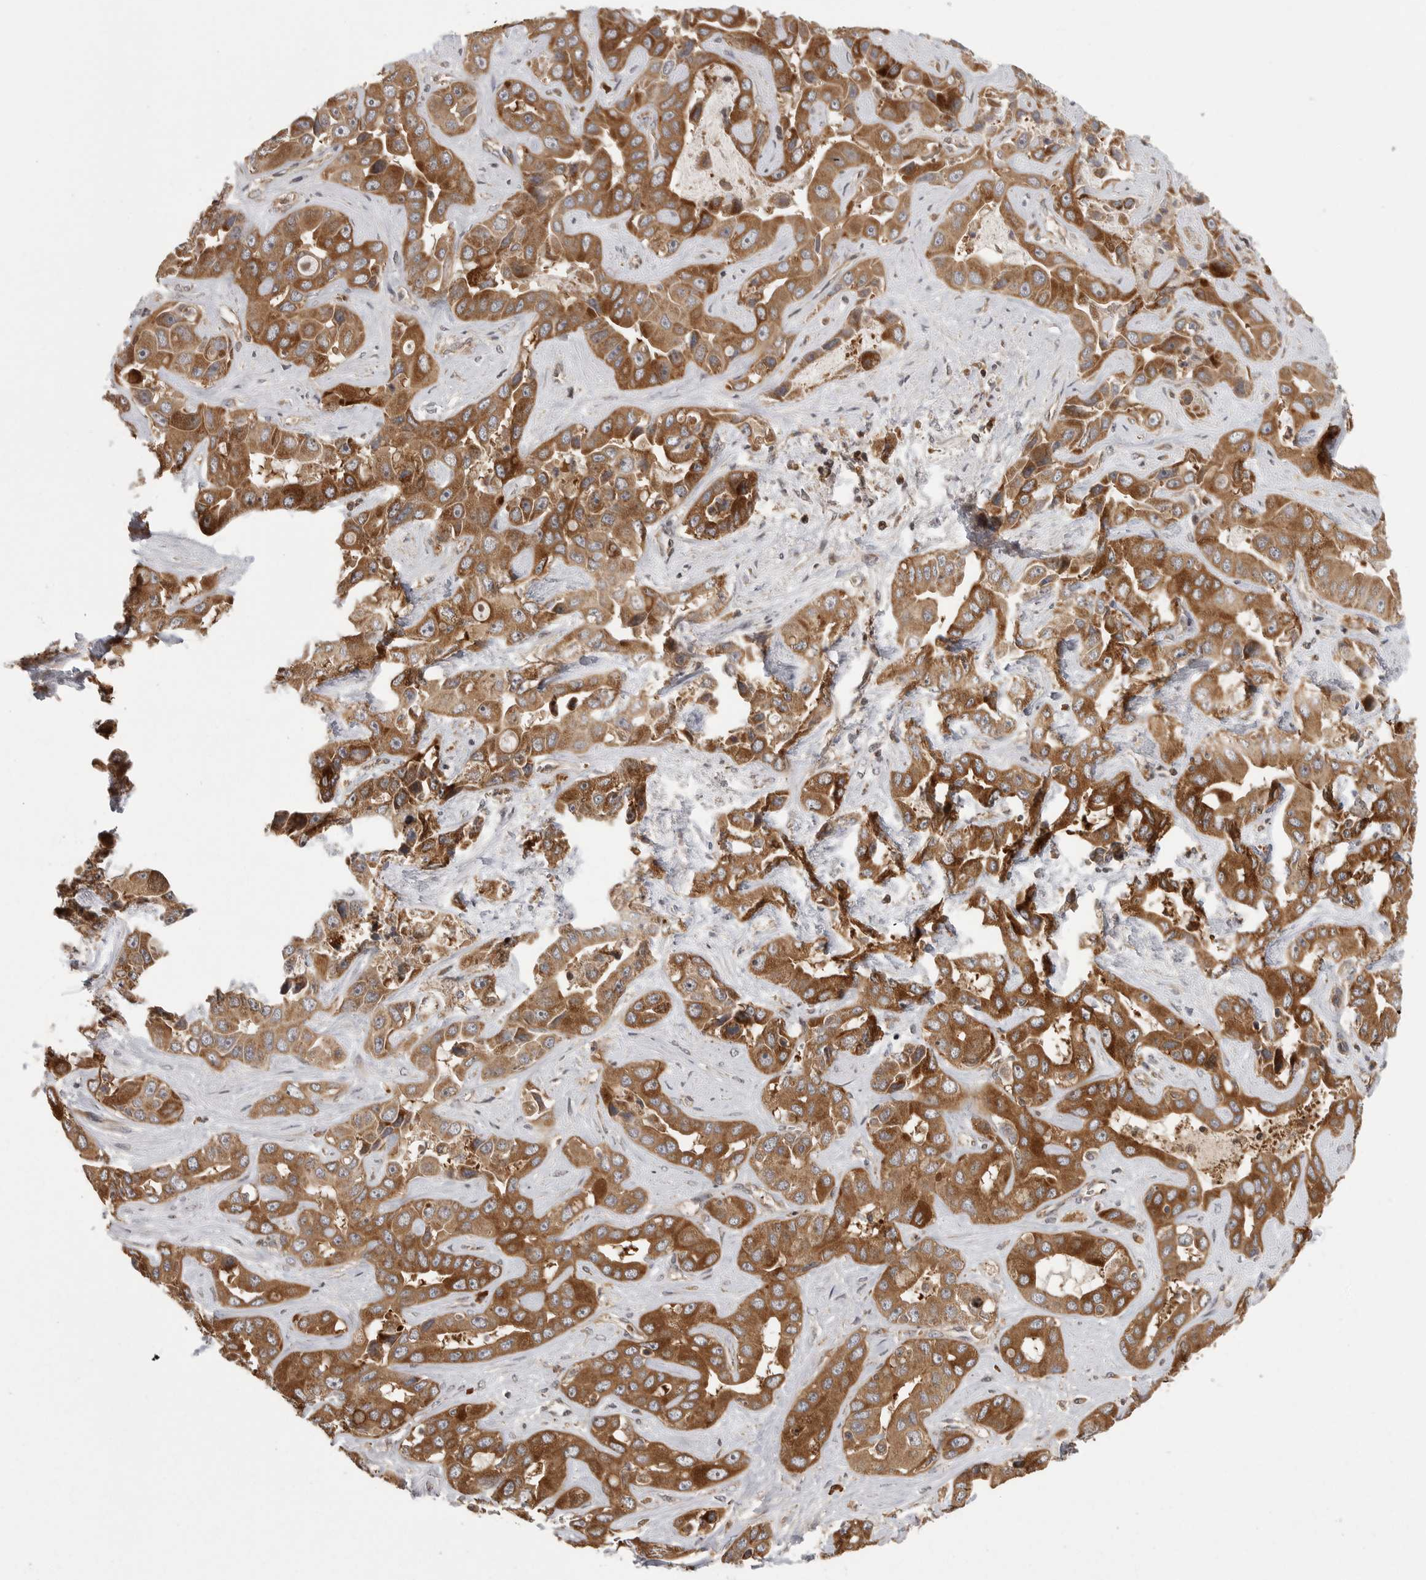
{"staining": {"intensity": "moderate", "quantity": ">75%", "location": "cytoplasmic/membranous"}, "tissue": "liver cancer", "cell_type": "Tumor cells", "image_type": "cancer", "snomed": [{"axis": "morphology", "description": "Cholangiocarcinoma"}, {"axis": "topography", "description": "Liver"}], "caption": "Moderate cytoplasmic/membranous staining is appreciated in approximately >75% of tumor cells in cholangiocarcinoma (liver).", "gene": "OXR1", "patient": {"sex": "female", "age": 52}}